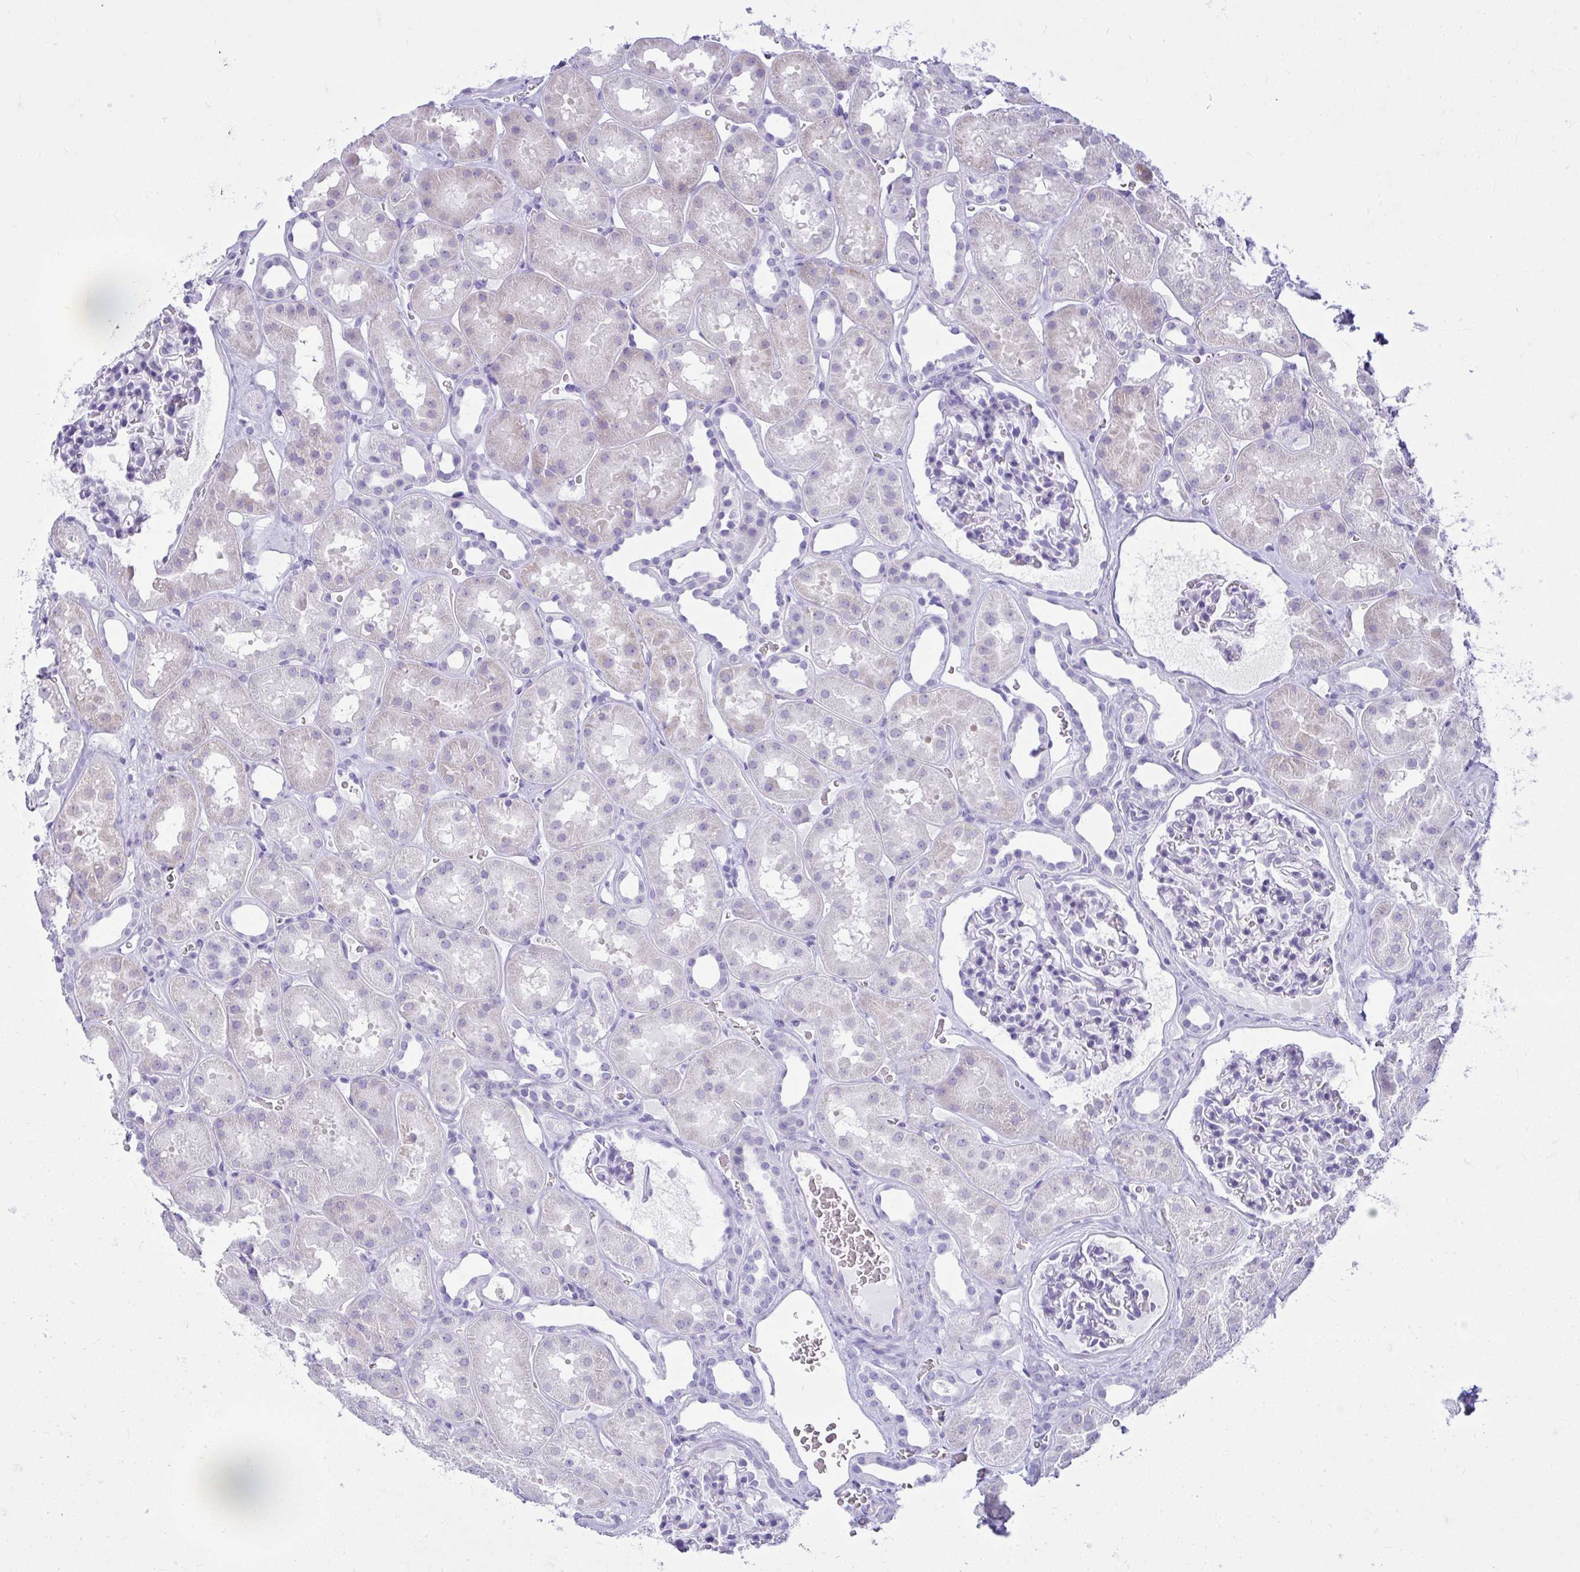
{"staining": {"intensity": "negative", "quantity": "none", "location": "none"}, "tissue": "kidney", "cell_type": "Cells in glomeruli", "image_type": "normal", "snomed": [{"axis": "morphology", "description": "Normal tissue, NOS"}, {"axis": "topography", "description": "Kidney"}], "caption": "Protein analysis of benign kidney reveals no significant expression in cells in glomeruli.", "gene": "CLGN", "patient": {"sex": "female", "age": 41}}